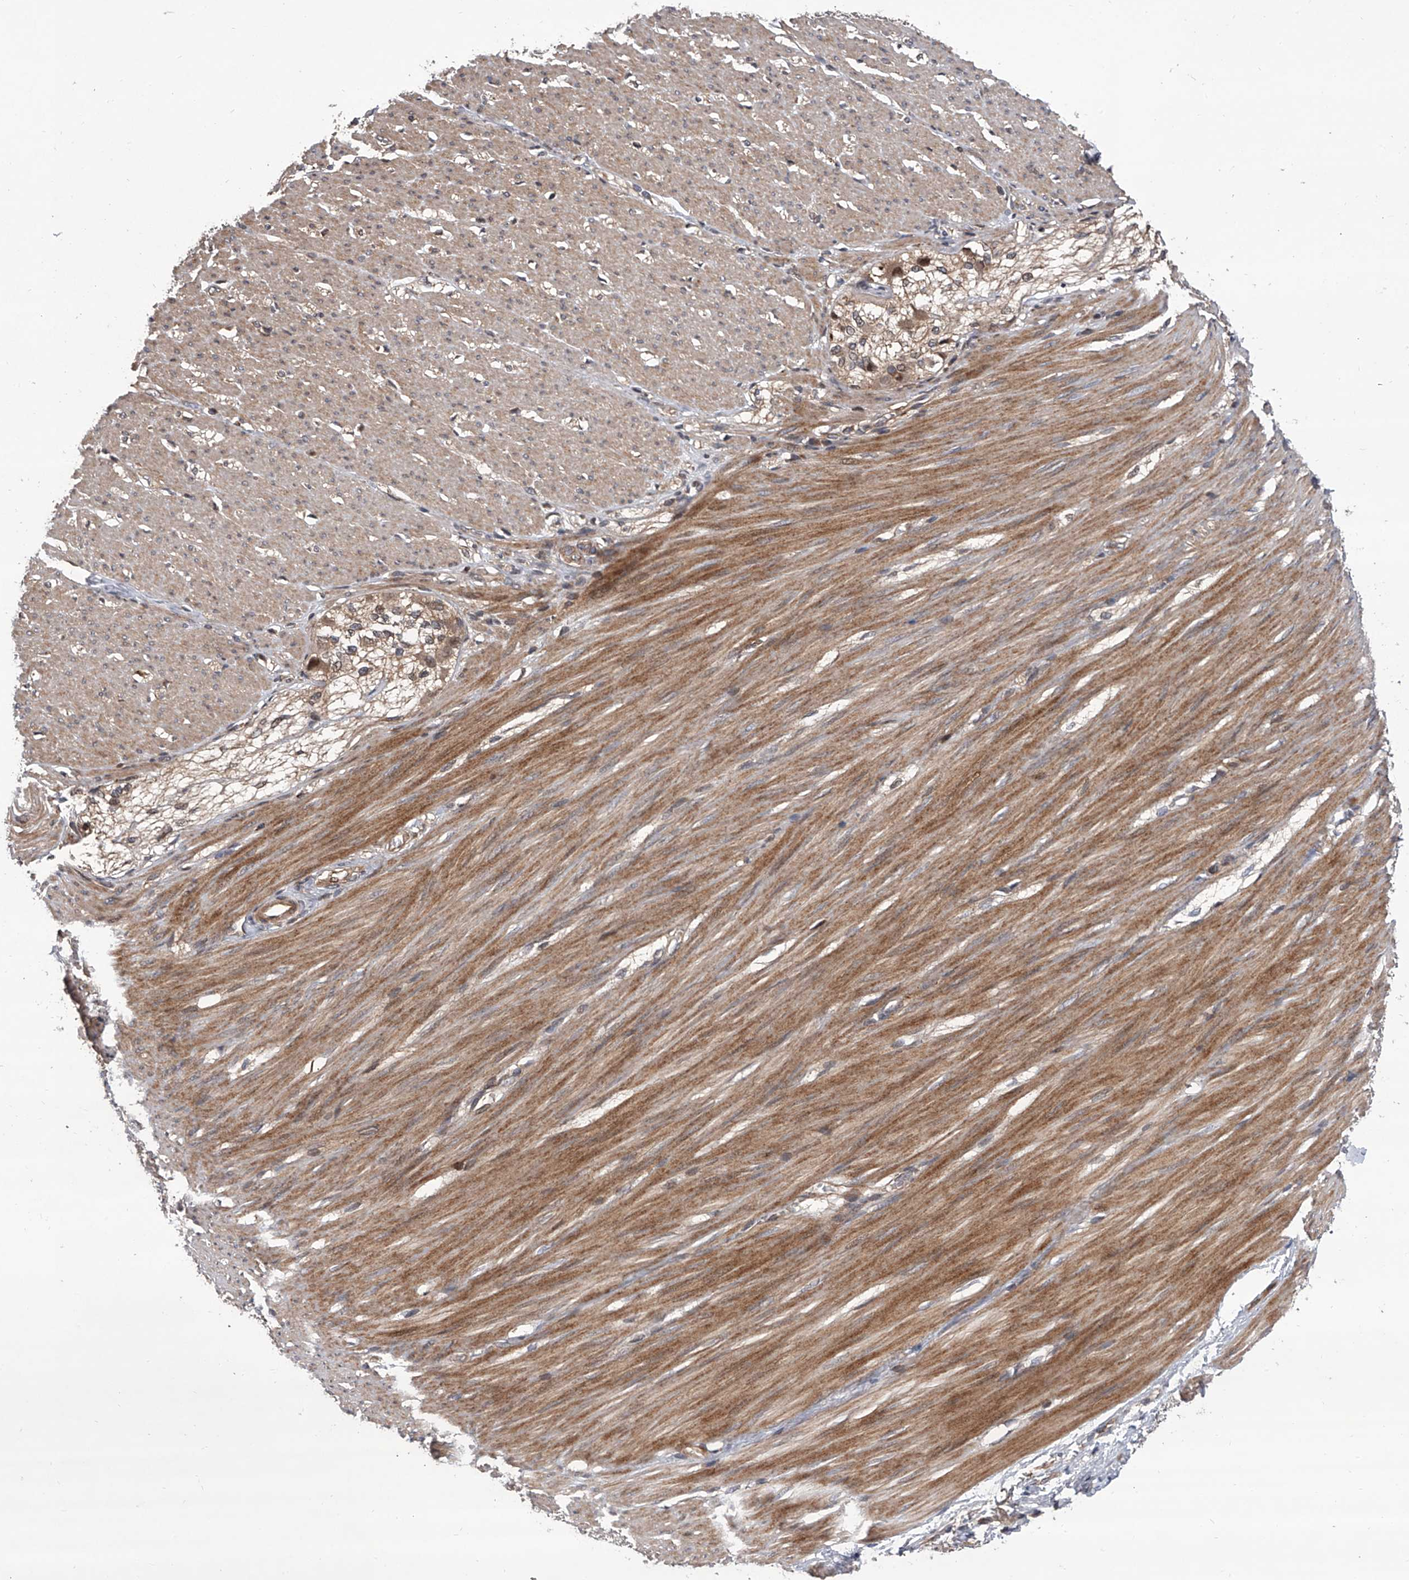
{"staining": {"intensity": "moderate", "quantity": ">75%", "location": "cytoplasmic/membranous"}, "tissue": "smooth muscle", "cell_type": "Smooth muscle cells", "image_type": "normal", "snomed": [{"axis": "morphology", "description": "Normal tissue, NOS"}, {"axis": "morphology", "description": "Adenocarcinoma, NOS"}, {"axis": "topography", "description": "Colon"}, {"axis": "topography", "description": "Peripheral nerve tissue"}], "caption": "DAB immunohistochemical staining of normal smooth muscle displays moderate cytoplasmic/membranous protein expression in approximately >75% of smooth muscle cells. (DAB = brown stain, brightfield microscopy at high magnification).", "gene": "USP47", "patient": {"sex": "male", "age": 14}}